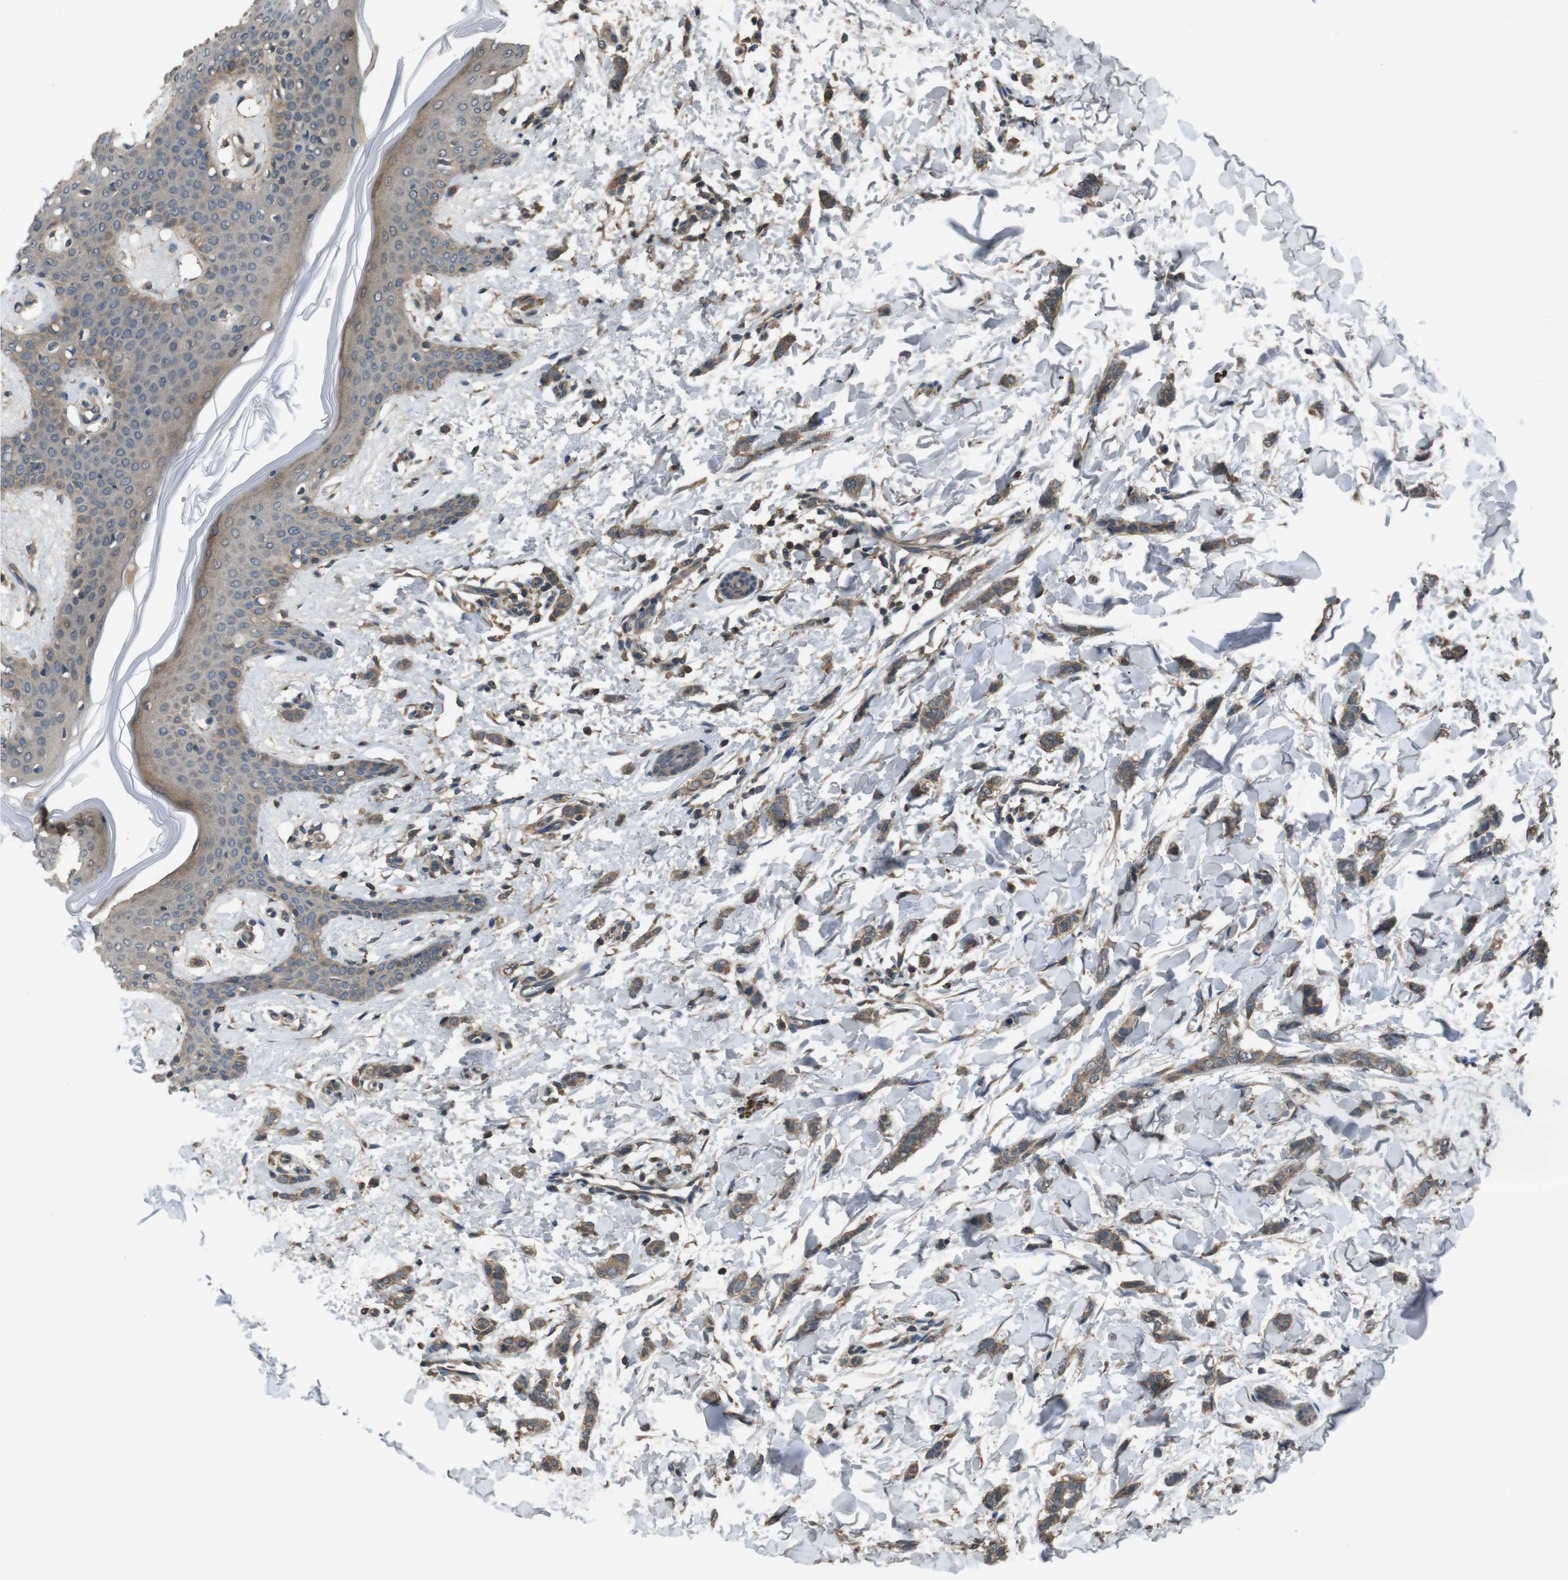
{"staining": {"intensity": "moderate", "quantity": ">75%", "location": "cytoplasmic/membranous"}, "tissue": "breast cancer", "cell_type": "Tumor cells", "image_type": "cancer", "snomed": [{"axis": "morphology", "description": "Lobular carcinoma"}, {"axis": "topography", "description": "Skin"}, {"axis": "topography", "description": "Breast"}], "caption": "Immunohistochemical staining of lobular carcinoma (breast) exhibits medium levels of moderate cytoplasmic/membranous protein positivity in approximately >75% of tumor cells.", "gene": "FUT2", "patient": {"sex": "female", "age": 46}}